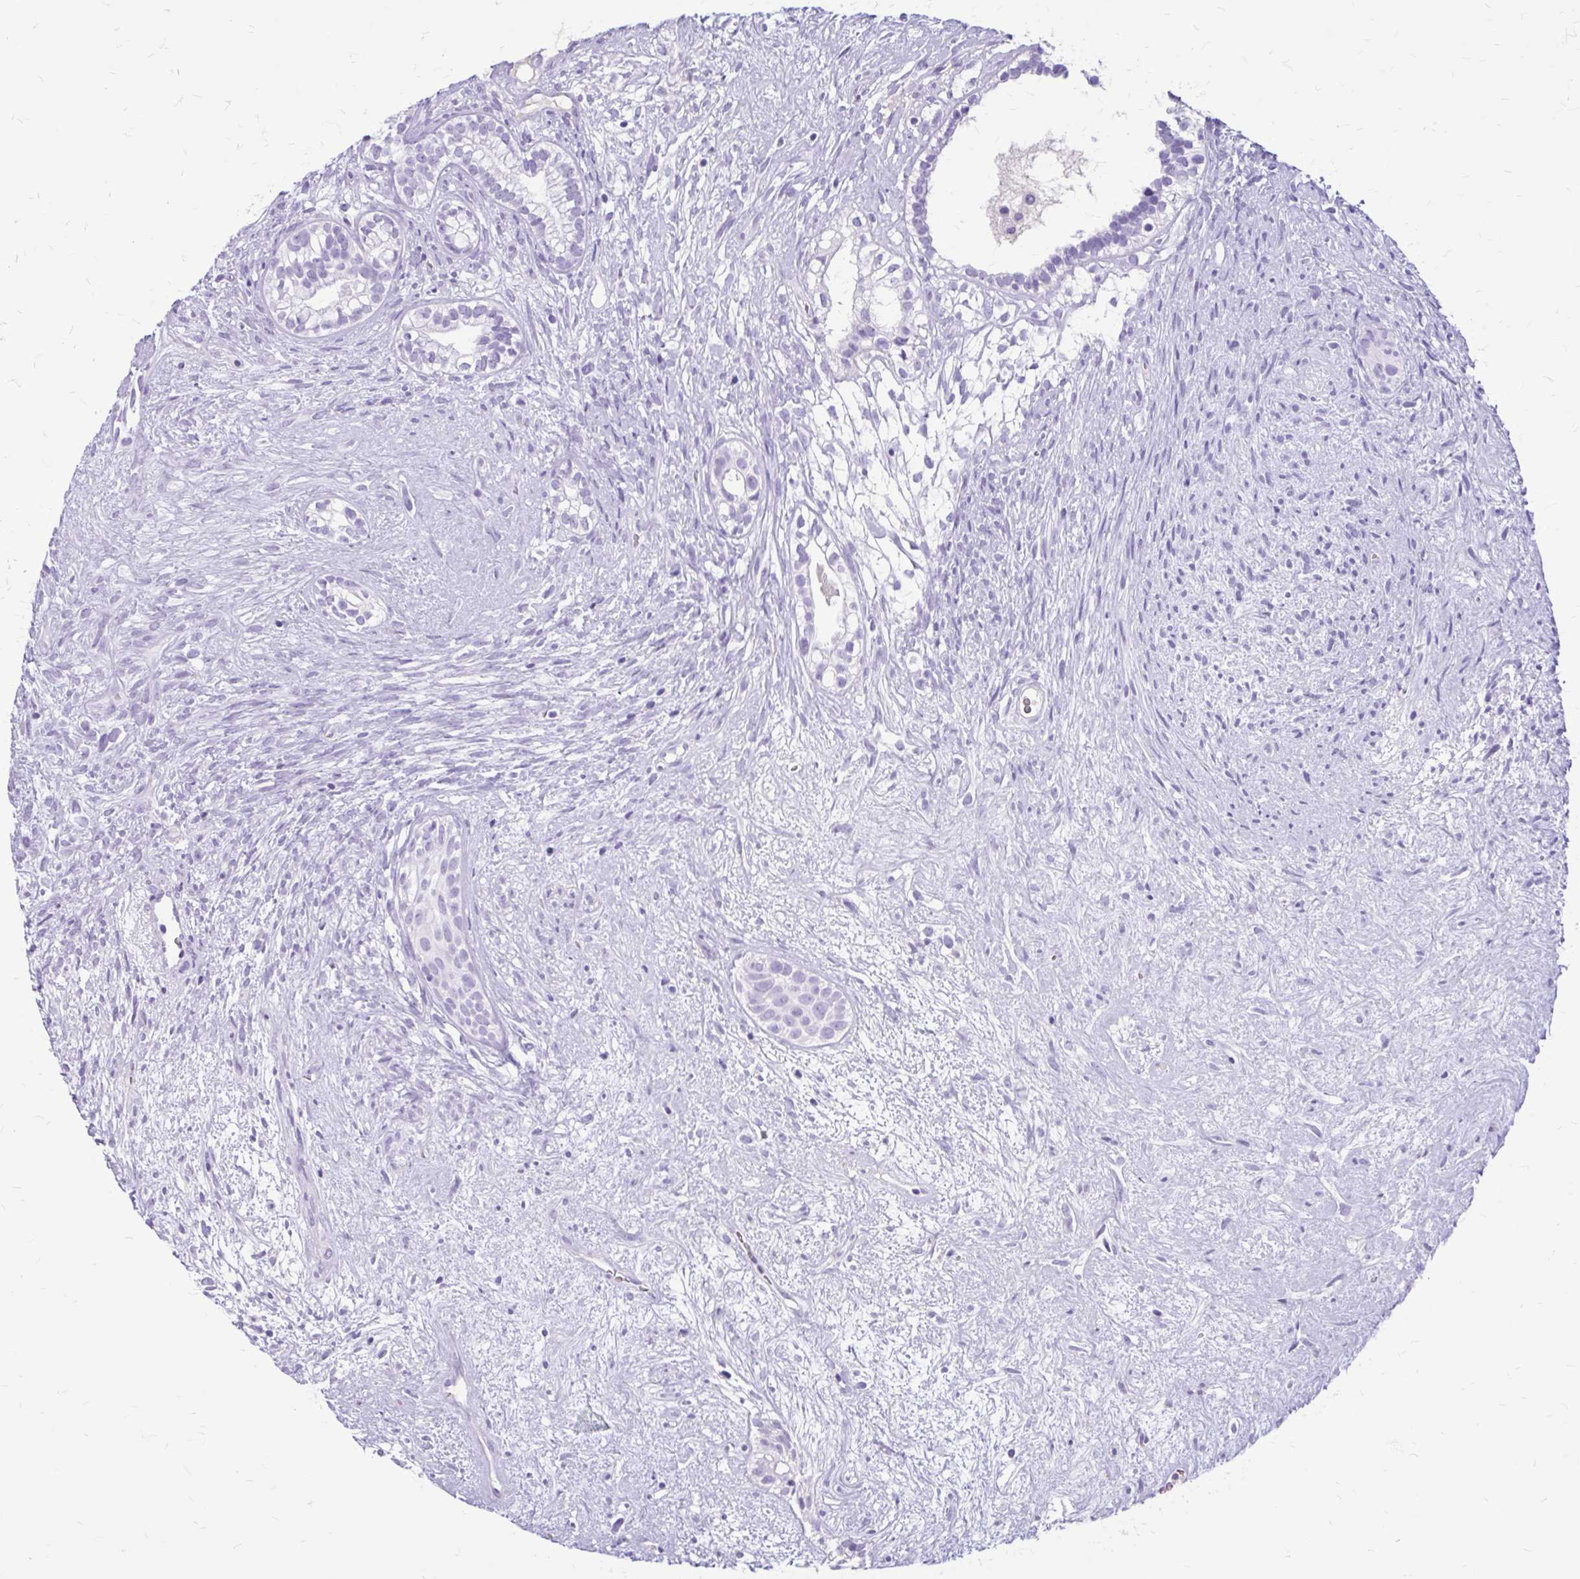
{"staining": {"intensity": "negative", "quantity": "none", "location": "none"}, "tissue": "testis cancer", "cell_type": "Tumor cells", "image_type": "cancer", "snomed": [{"axis": "morphology", "description": "Seminoma, NOS"}, {"axis": "morphology", "description": "Carcinoma, Embryonal, NOS"}, {"axis": "topography", "description": "Testis"}], "caption": "DAB (3,3'-diaminobenzidine) immunohistochemical staining of embryonal carcinoma (testis) shows no significant positivity in tumor cells.", "gene": "KLHDC7A", "patient": {"sex": "male", "age": 41}}